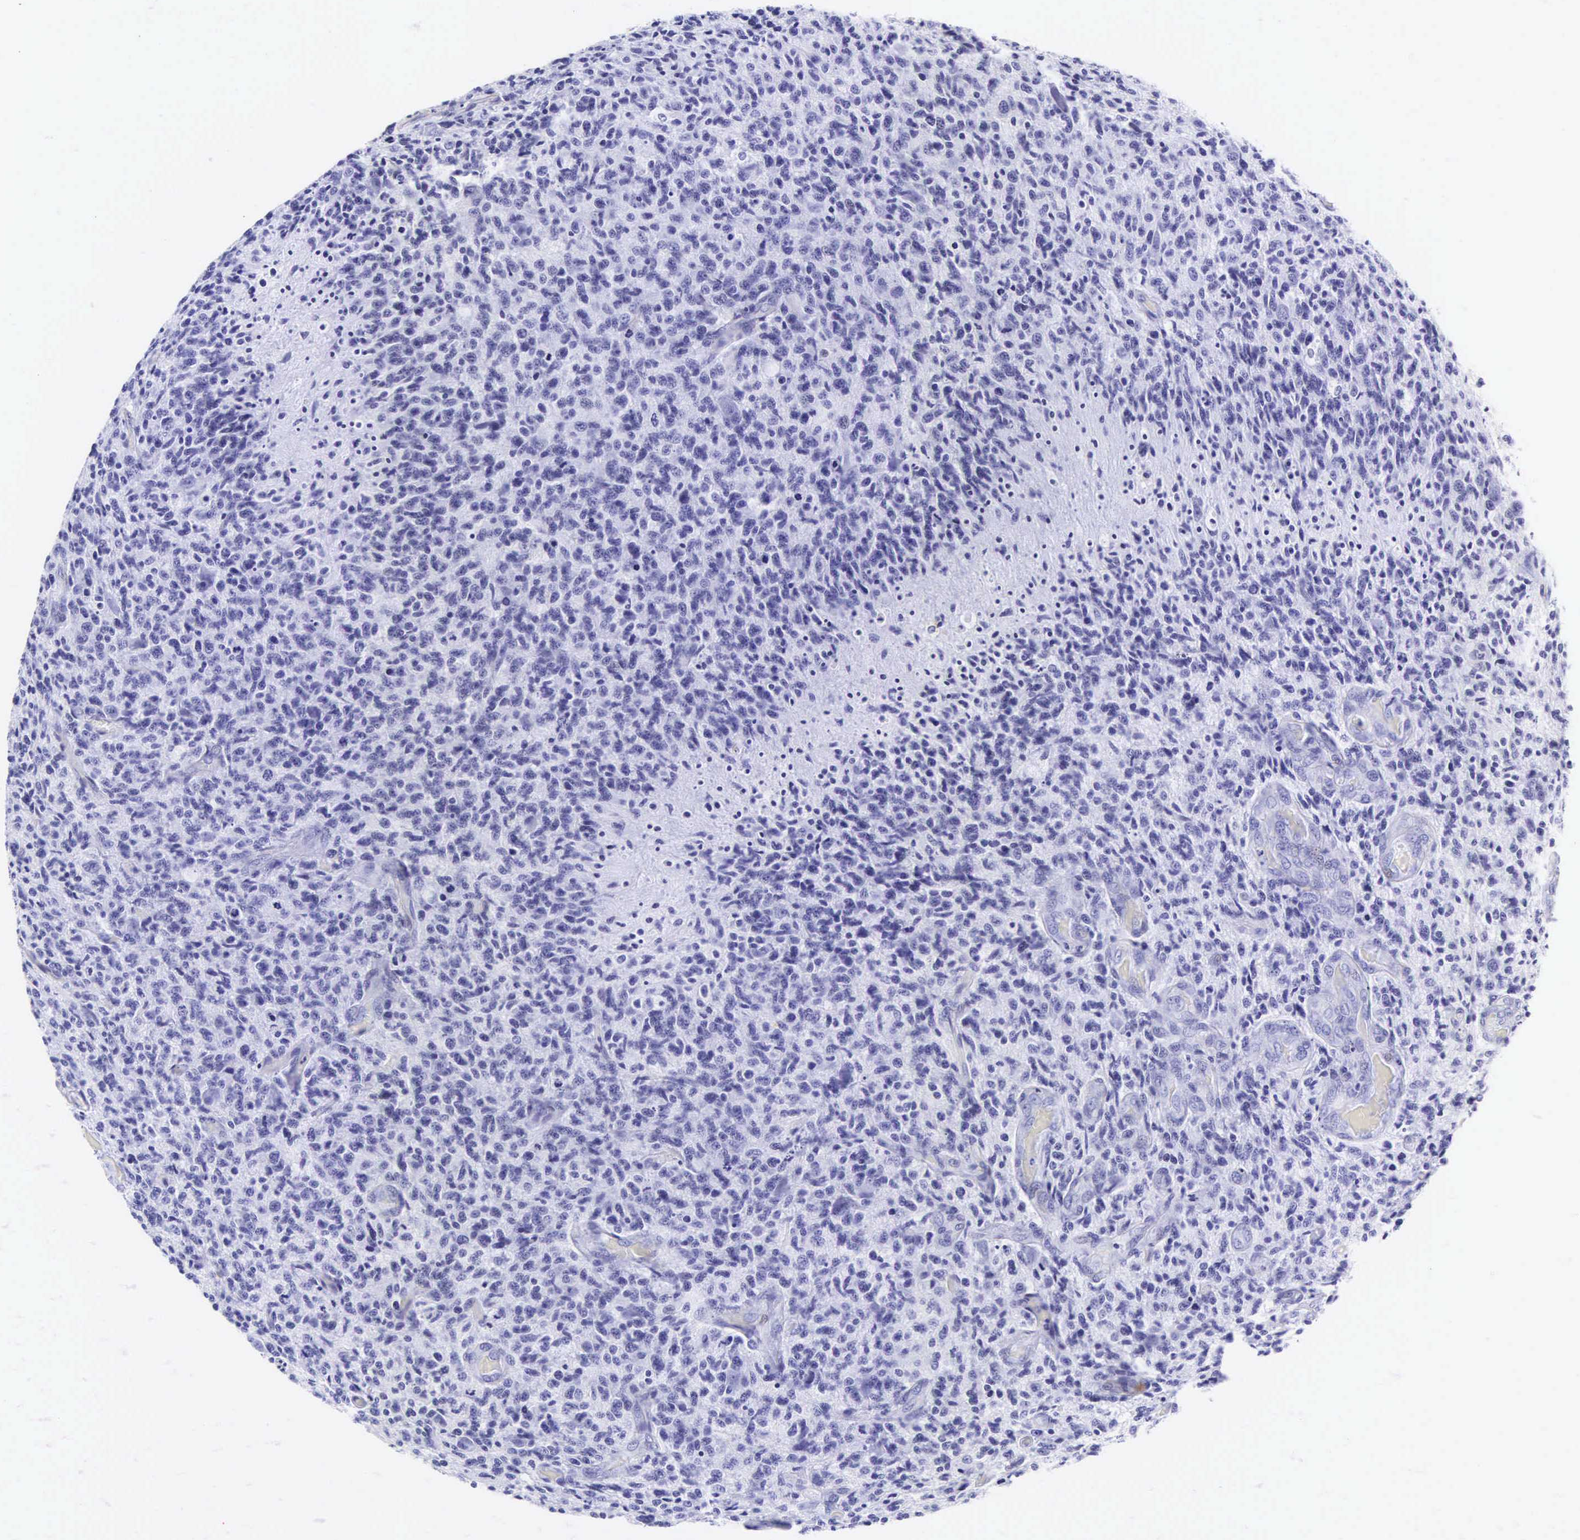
{"staining": {"intensity": "negative", "quantity": "none", "location": "none"}, "tissue": "glioma", "cell_type": "Tumor cells", "image_type": "cancer", "snomed": [{"axis": "morphology", "description": "Glioma, malignant, High grade"}, {"axis": "topography", "description": "Brain"}], "caption": "The image demonstrates no significant positivity in tumor cells of malignant glioma (high-grade).", "gene": "CD1A", "patient": {"sex": "male", "age": 36}}